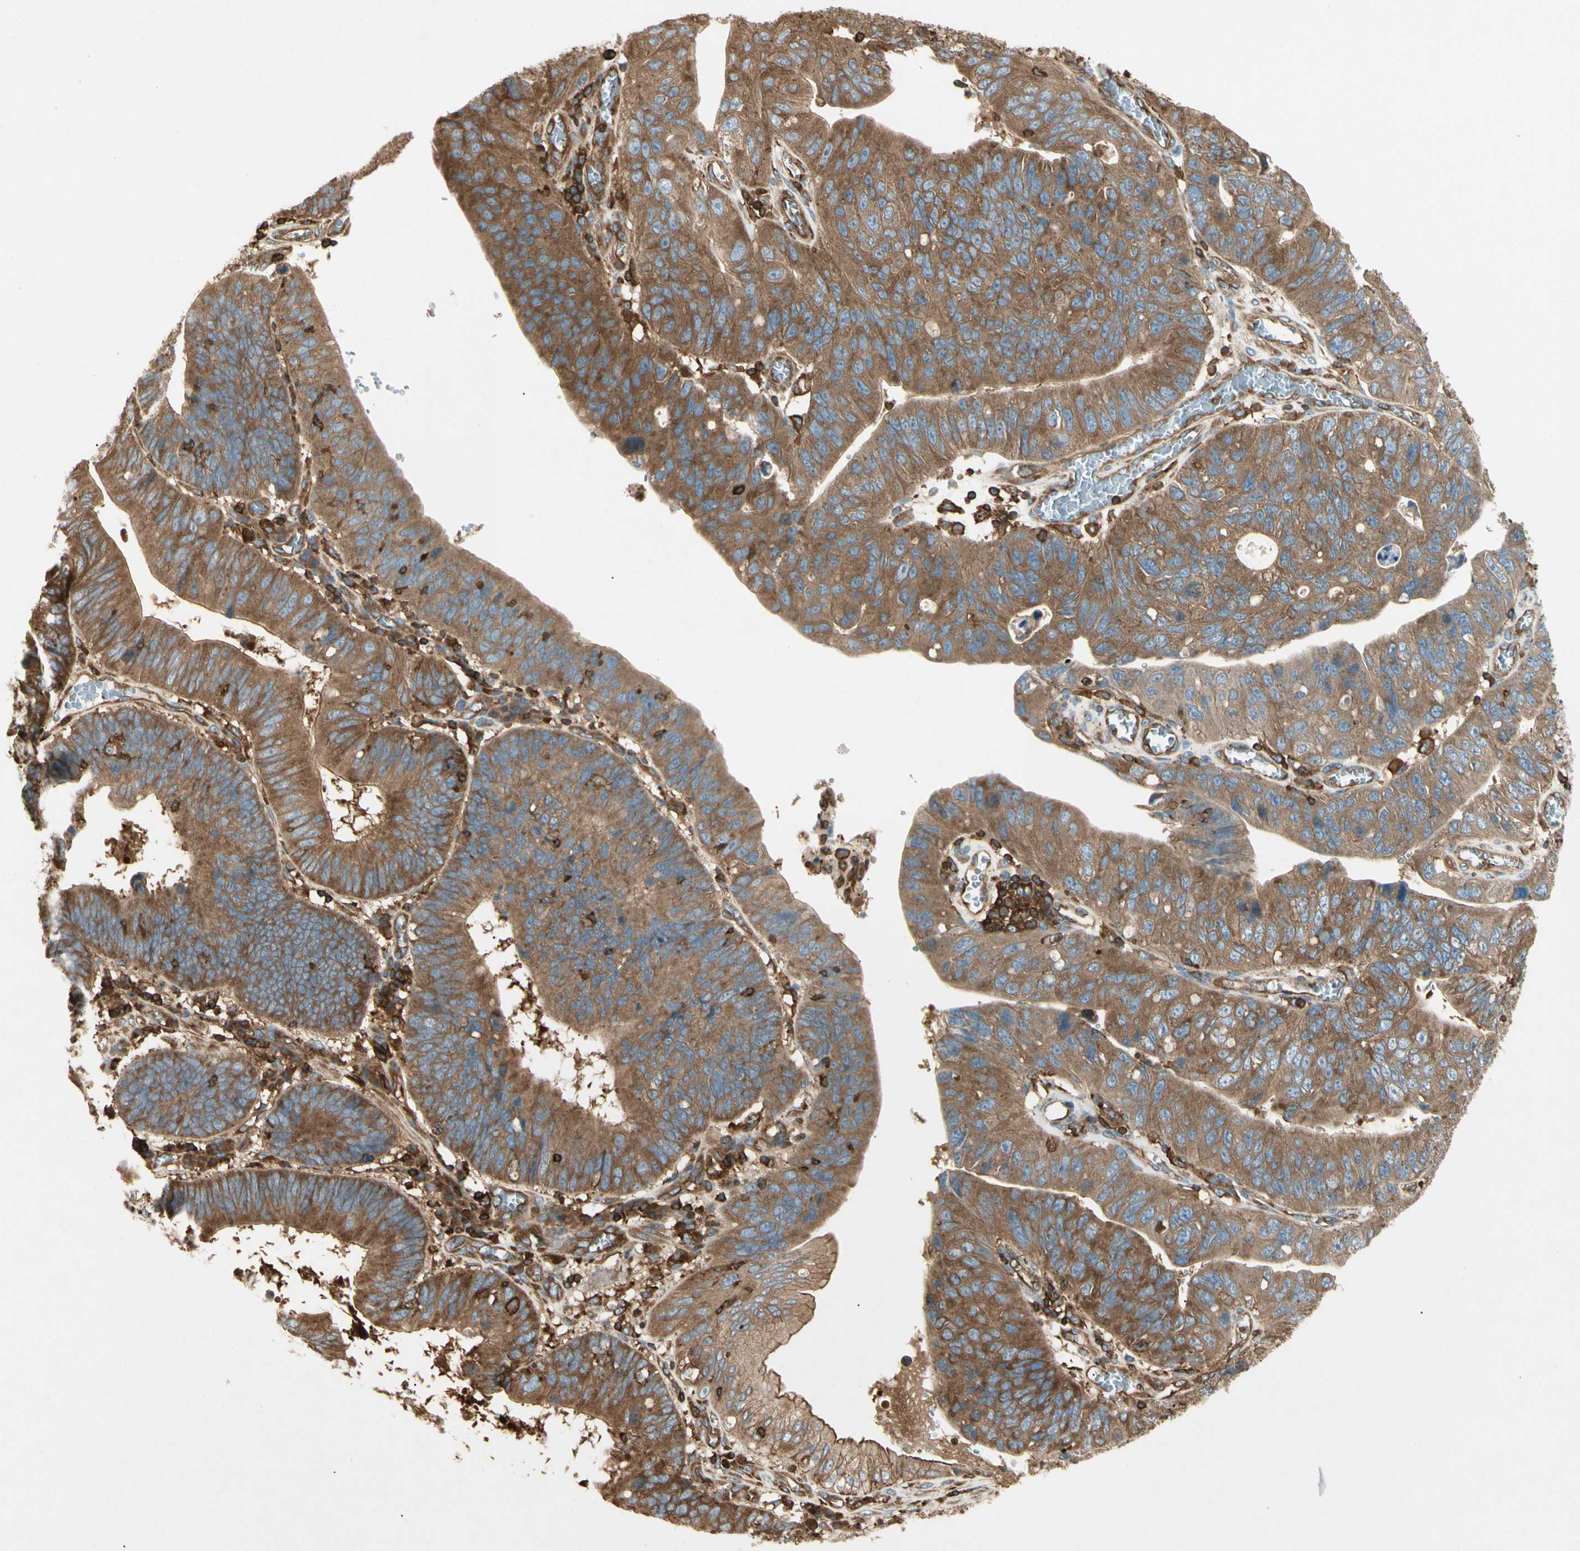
{"staining": {"intensity": "moderate", "quantity": ">75%", "location": "cytoplasmic/membranous"}, "tissue": "stomach cancer", "cell_type": "Tumor cells", "image_type": "cancer", "snomed": [{"axis": "morphology", "description": "Adenocarcinoma, NOS"}, {"axis": "topography", "description": "Stomach"}], "caption": "A medium amount of moderate cytoplasmic/membranous expression is present in approximately >75% of tumor cells in adenocarcinoma (stomach) tissue. The protein is shown in brown color, while the nuclei are stained blue.", "gene": "ARPC2", "patient": {"sex": "male", "age": 59}}